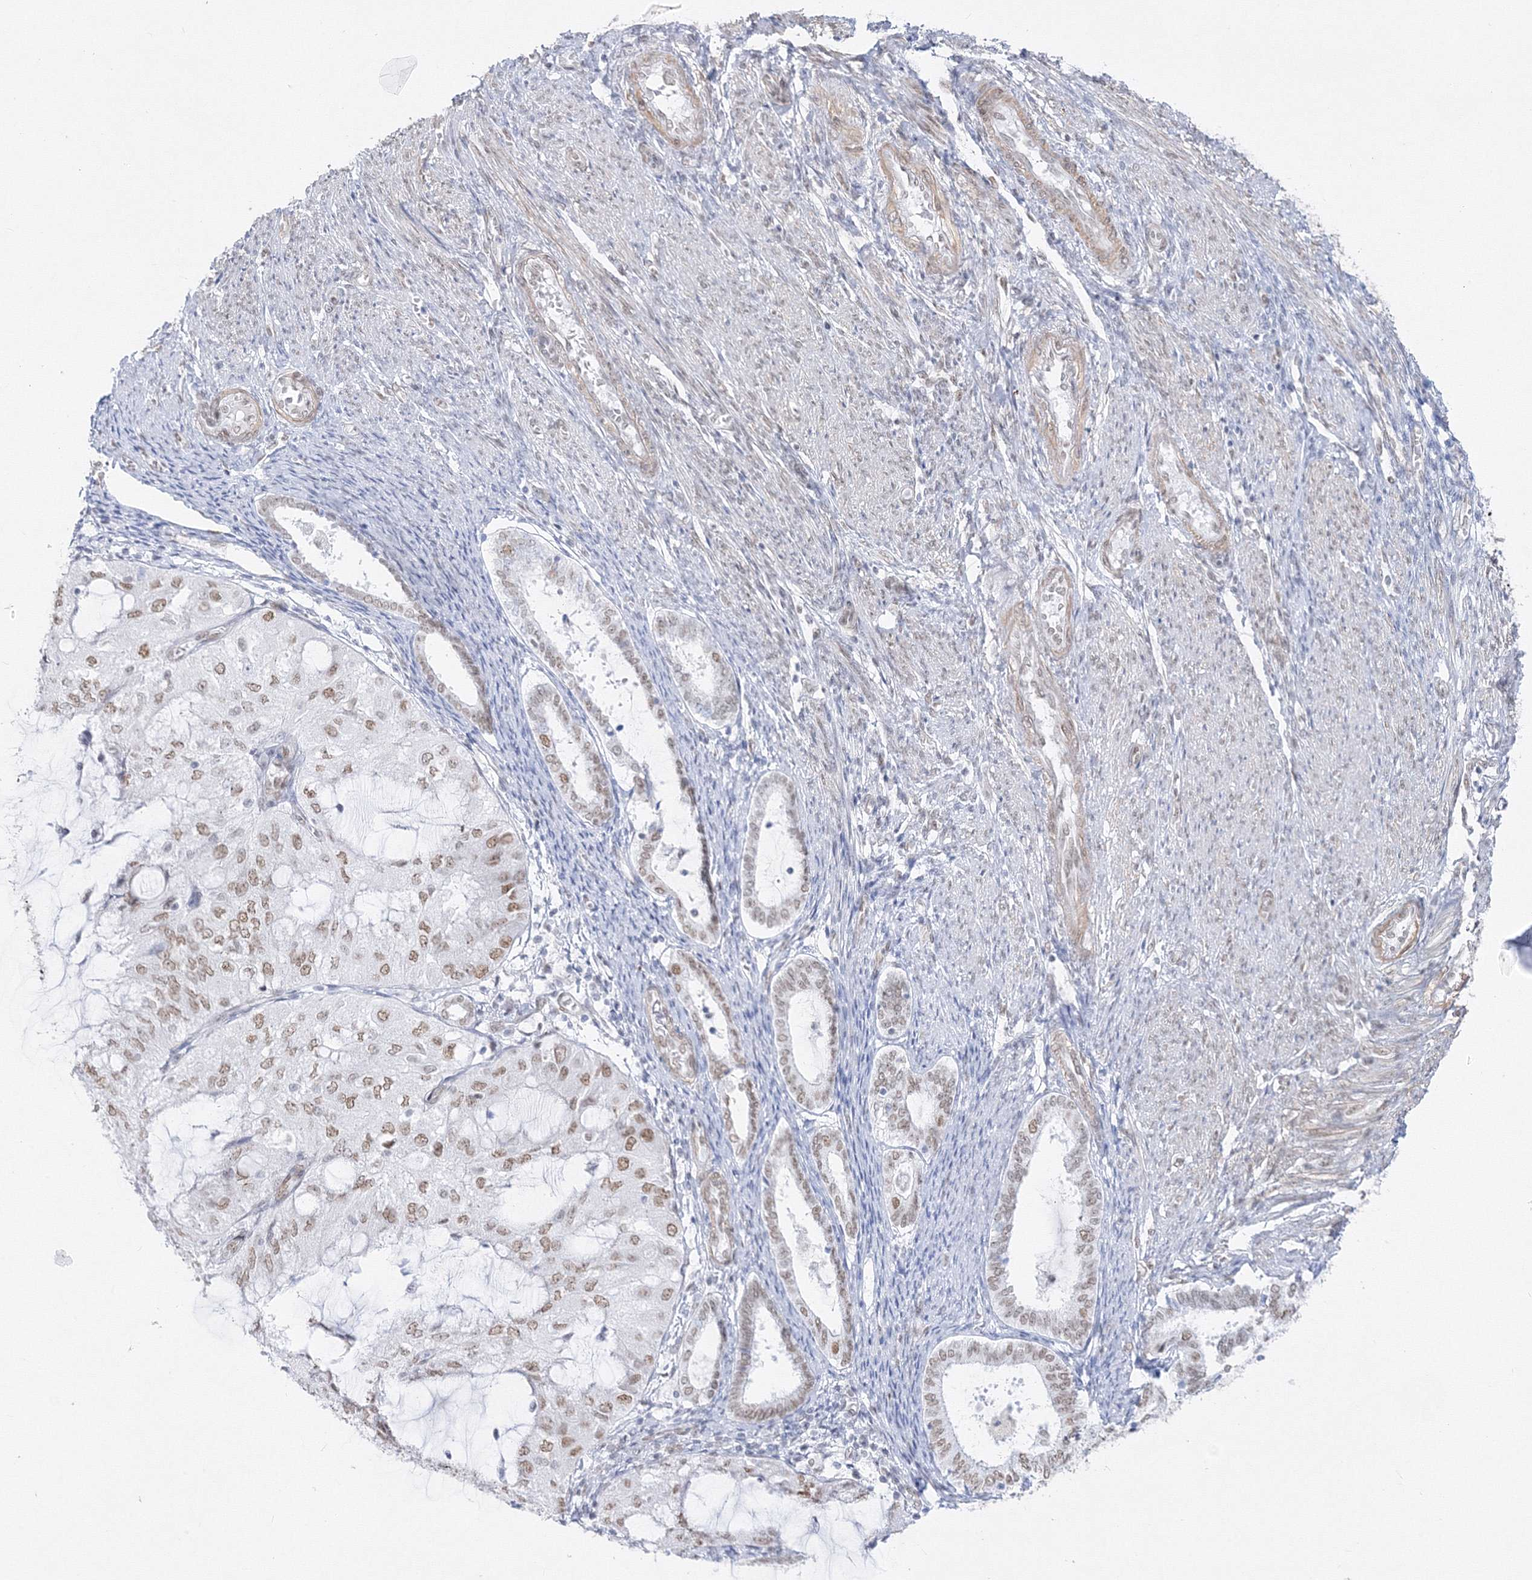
{"staining": {"intensity": "weak", "quantity": "25%-75%", "location": "nuclear"}, "tissue": "endometrial cancer", "cell_type": "Tumor cells", "image_type": "cancer", "snomed": [{"axis": "morphology", "description": "Adenocarcinoma, NOS"}, {"axis": "topography", "description": "Endometrium"}], "caption": "Endometrial cancer (adenocarcinoma) stained with a brown dye reveals weak nuclear positive expression in about 25%-75% of tumor cells.", "gene": "ZNF638", "patient": {"sex": "female", "age": 81}}